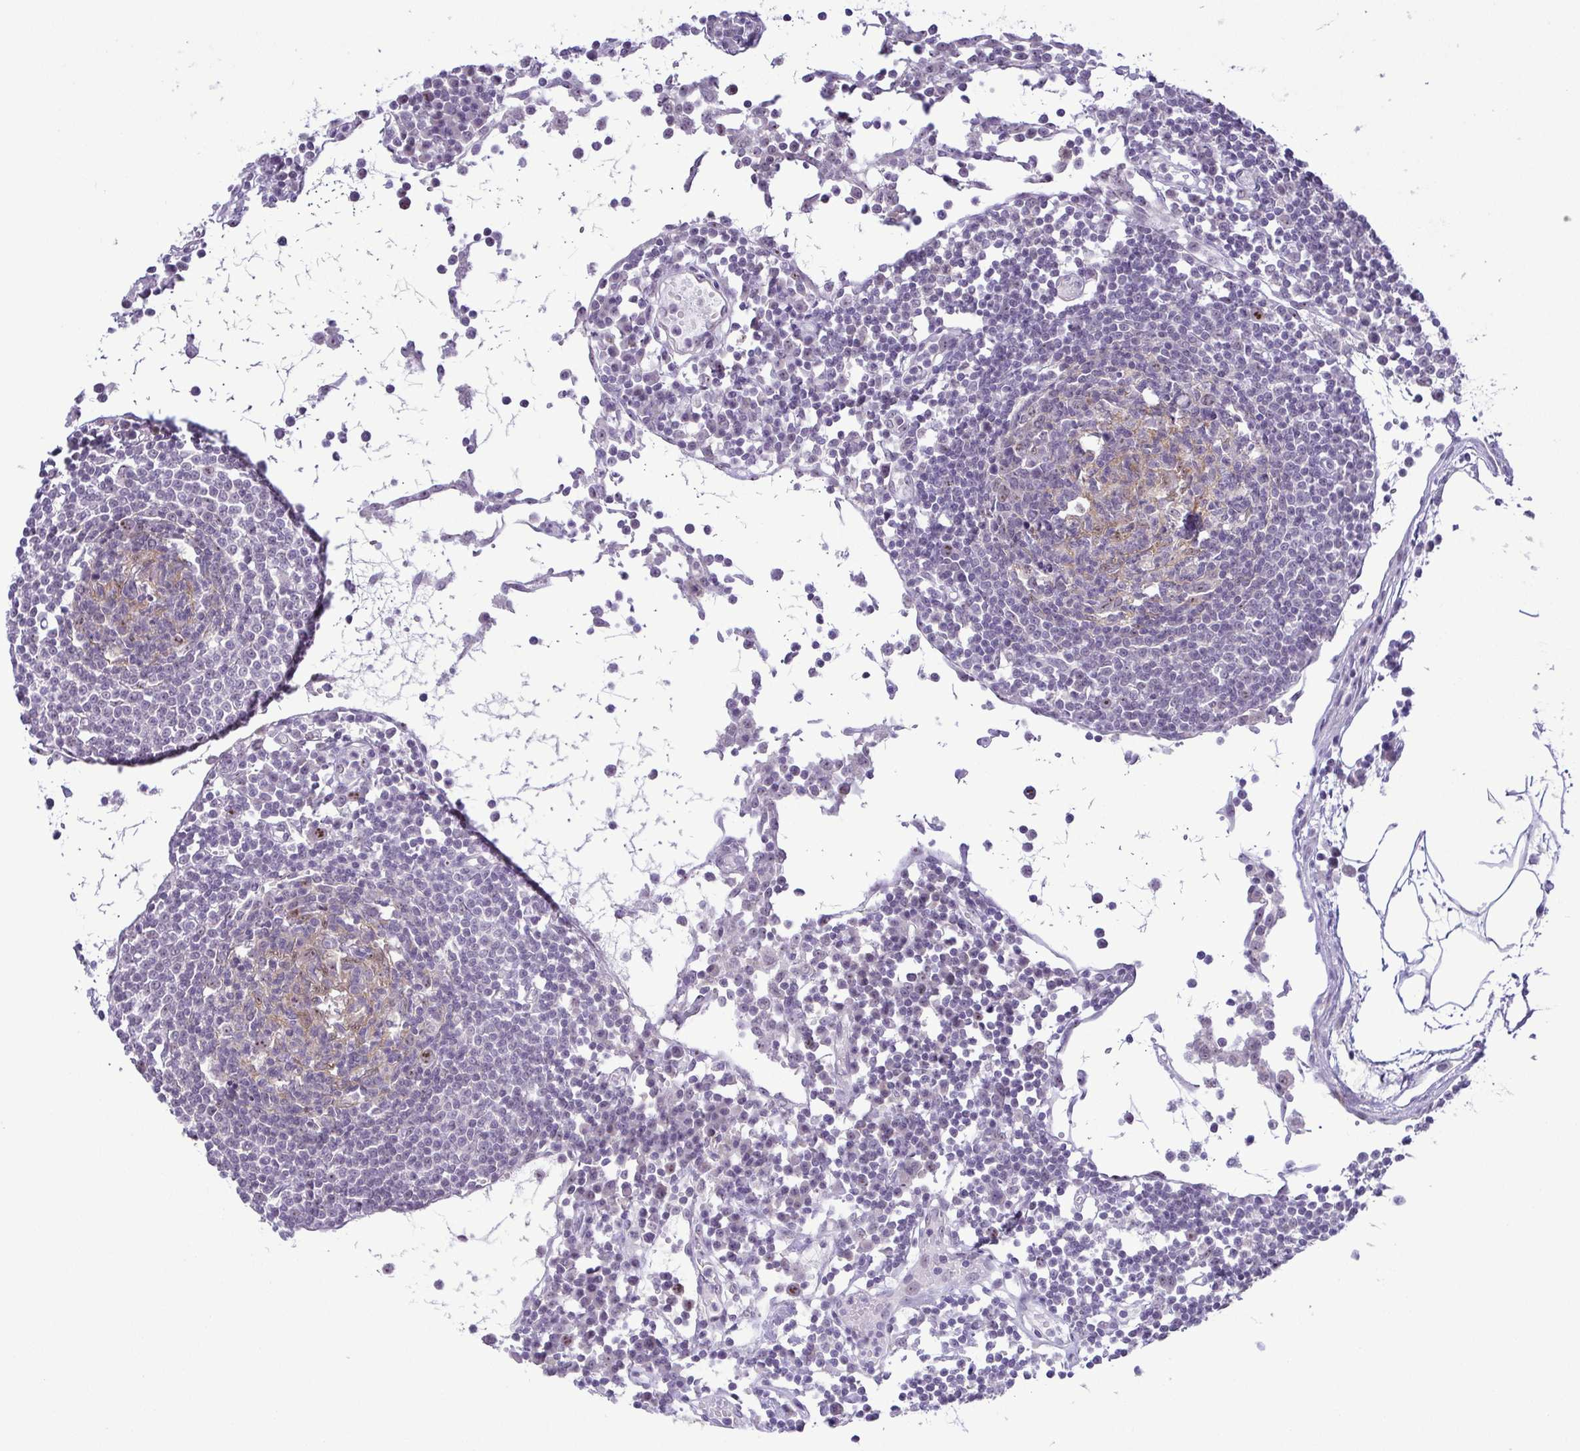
{"staining": {"intensity": "moderate", "quantity": "<25%", "location": "nuclear"}, "tissue": "lymph node", "cell_type": "Germinal center cells", "image_type": "normal", "snomed": [{"axis": "morphology", "description": "Normal tissue, NOS"}, {"axis": "topography", "description": "Lymph node"}], "caption": "Immunohistochemical staining of benign lymph node displays <25% levels of moderate nuclear protein expression in about <25% of germinal center cells.", "gene": "RSL24D1", "patient": {"sex": "female", "age": 78}}